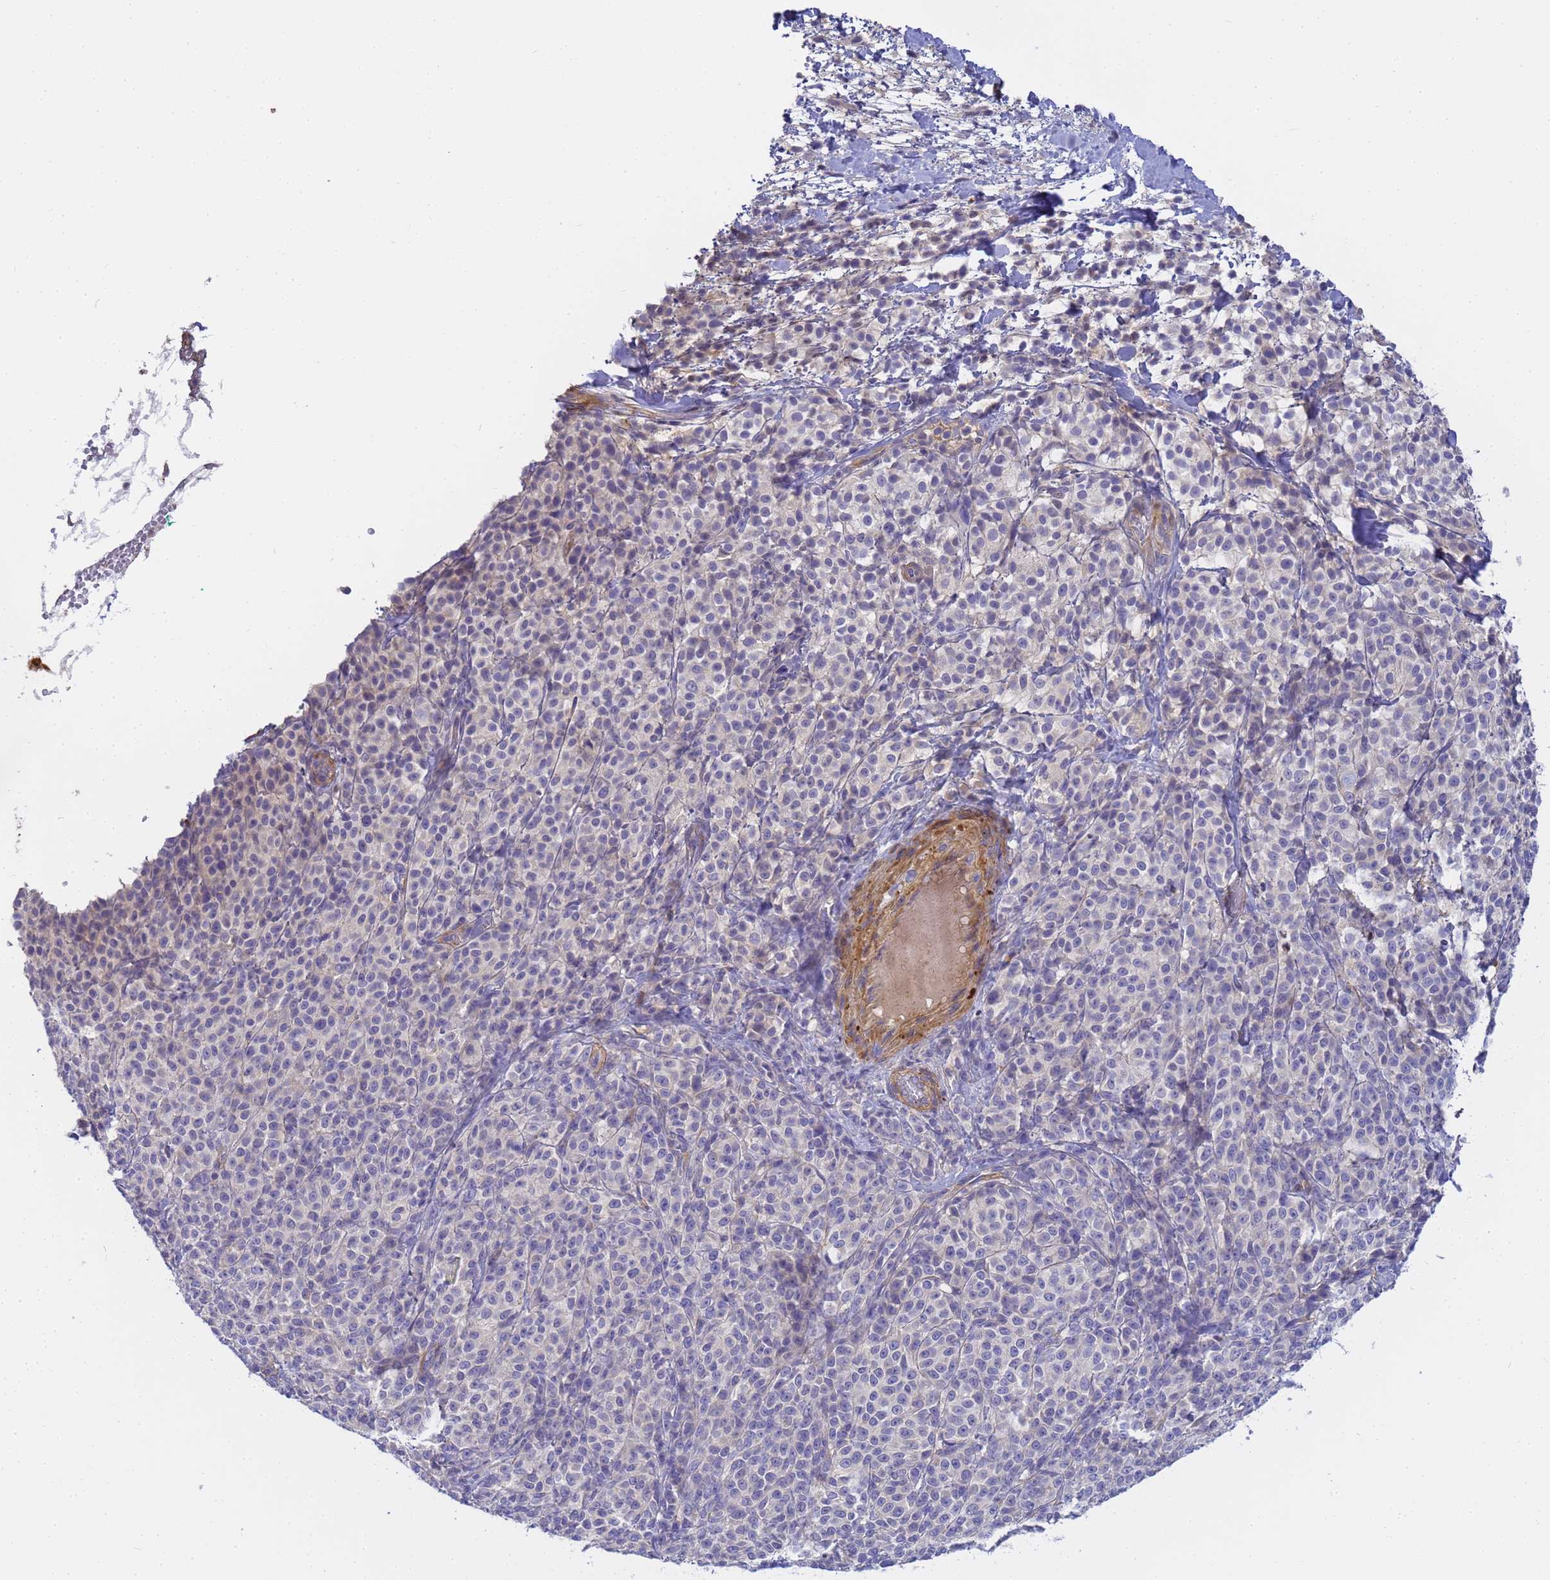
{"staining": {"intensity": "negative", "quantity": "none", "location": "none"}, "tissue": "melanoma", "cell_type": "Tumor cells", "image_type": "cancer", "snomed": [{"axis": "morphology", "description": "Normal tissue, NOS"}, {"axis": "morphology", "description": "Malignant melanoma, NOS"}, {"axis": "topography", "description": "Skin"}], "caption": "Immunohistochemical staining of malignant melanoma demonstrates no significant staining in tumor cells.", "gene": "MYL12A", "patient": {"sex": "female", "age": 34}}